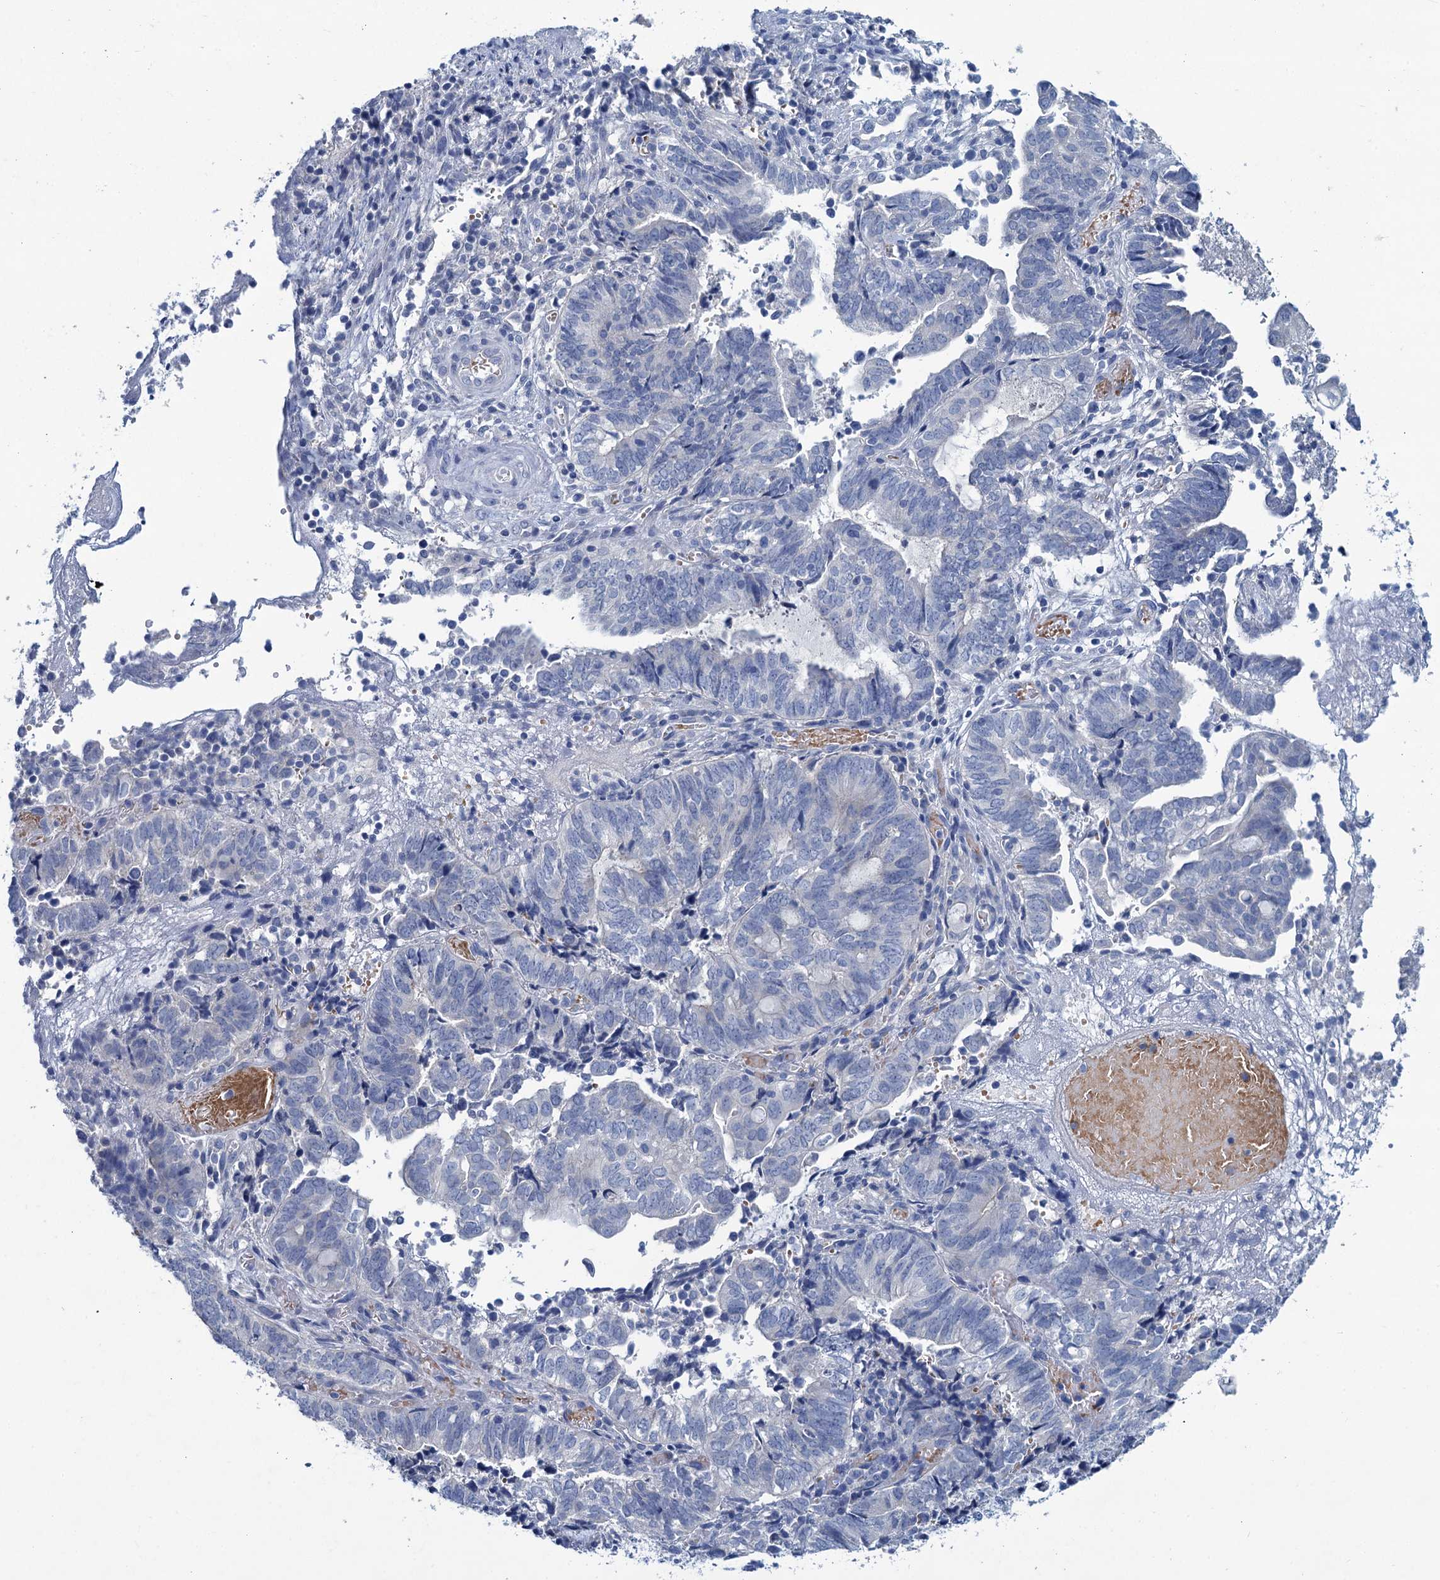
{"staining": {"intensity": "negative", "quantity": "none", "location": "none"}, "tissue": "endometrial cancer", "cell_type": "Tumor cells", "image_type": "cancer", "snomed": [{"axis": "morphology", "description": "Adenocarcinoma, NOS"}, {"axis": "topography", "description": "Uterus"}, {"axis": "topography", "description": "Endometrium"}], "caption": "Tumor cells show no significant protein staining in adenocarcinoma (endometrial). The staining was performed using DAB (3,3'-diaminobenzidine) to visualize the protein expression in brown, while the nuclei were stained in blue with hematoxylin (Magnification: 20x).", "gene": "RTKN2", "patient": {"sex": "female", "age": 70}}